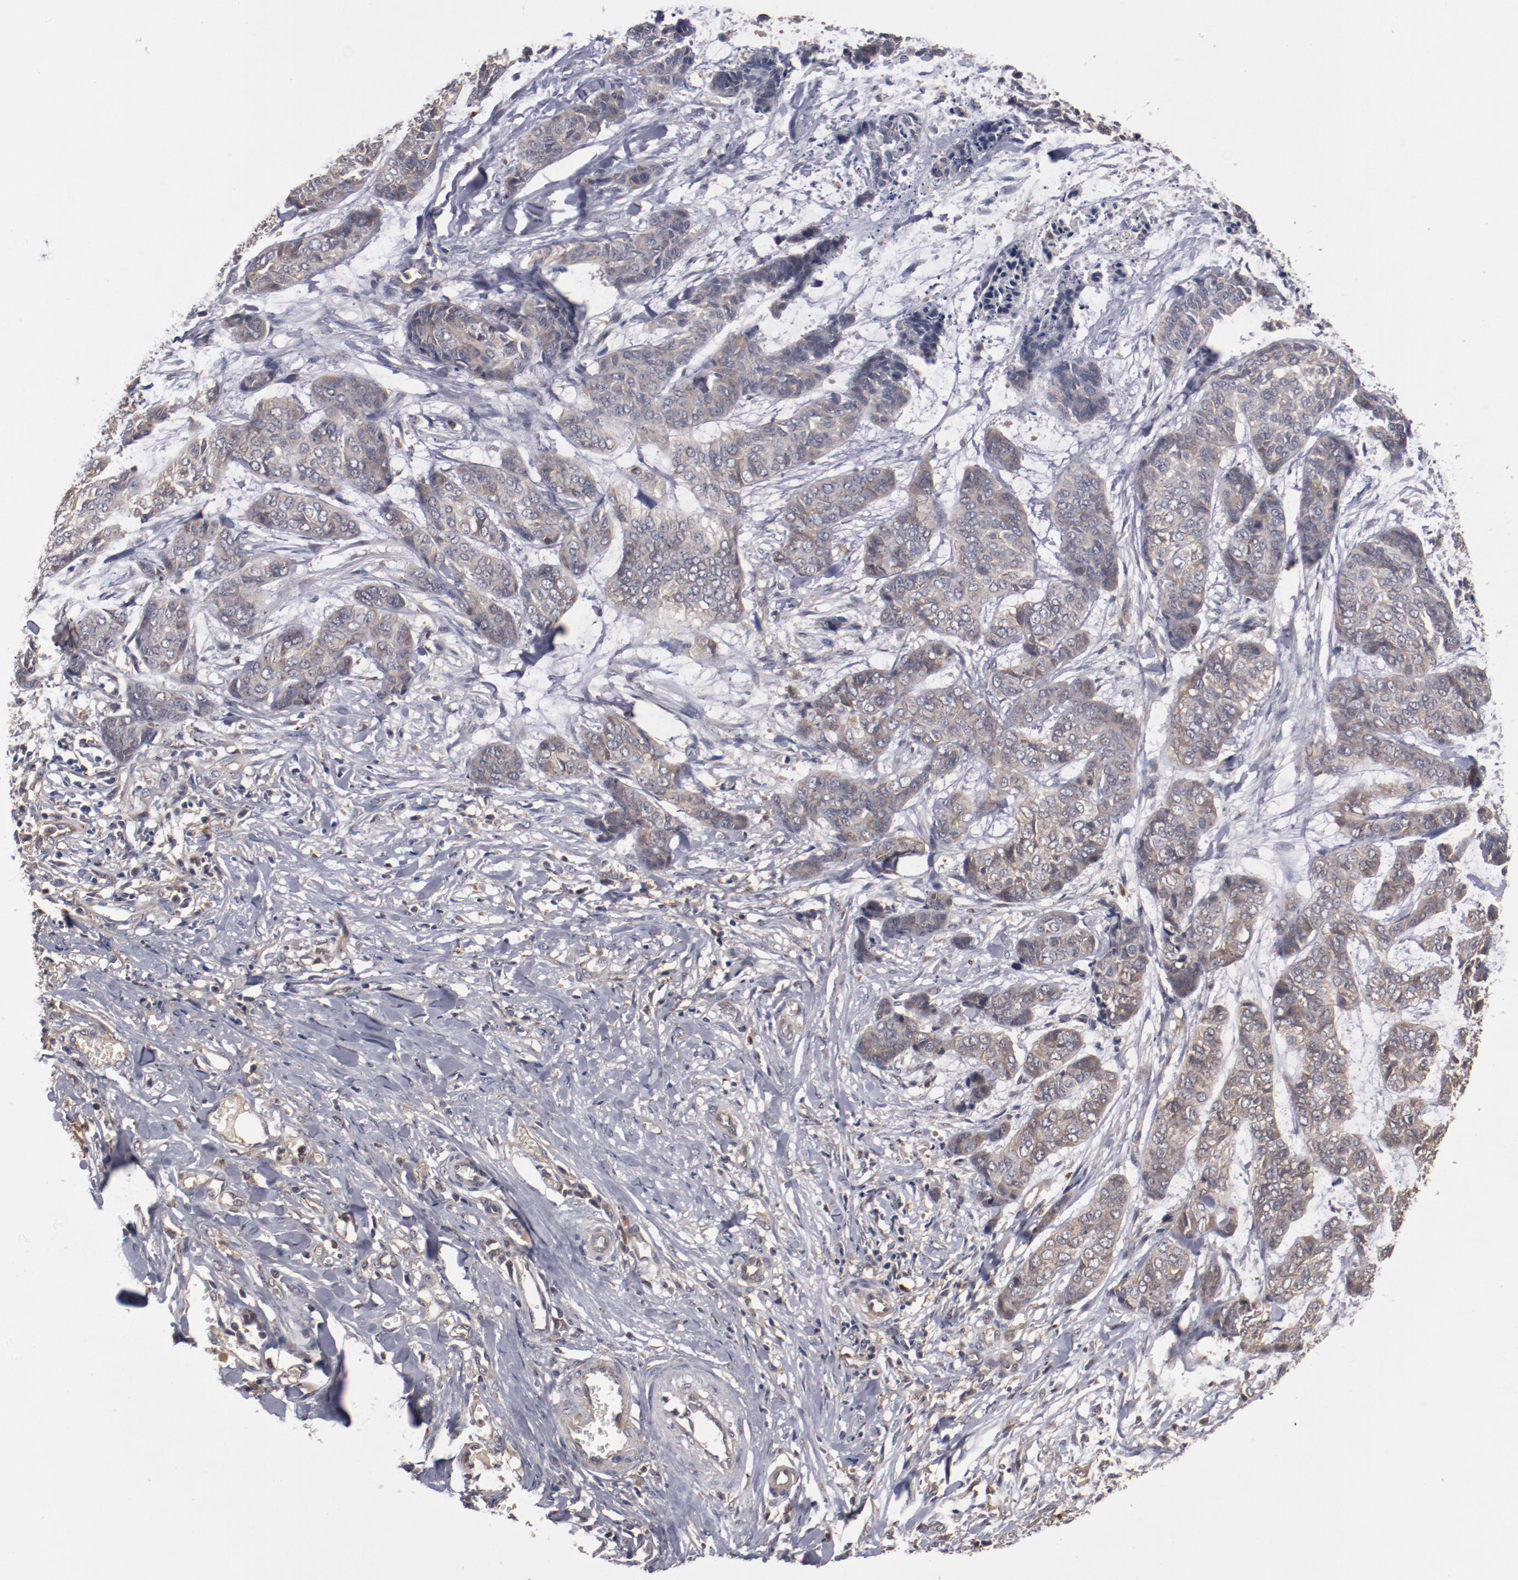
{"staining": {"intensity": "weak", "quantity": "25%-75%", "location": "cytoplasmic/membranous"}, "tissue": "skin cancer", "cell_type": "Tumor cells", "image_type": "cancer", "snomed": [{"axis": "morphology", "description": "Basal cell carcinoma"}, {"axis": "topography", "description": "Skin"}], "caption": "High-power microscopy captured an immunohistochemistry image of basal cell carcinoma (skin), revealing weak cytoplasmic/membranous positivity in approximately 25%-75% of tumor cells.", "gene": "DNAAF2", "patient": {"sex": "female", "age": 64}}